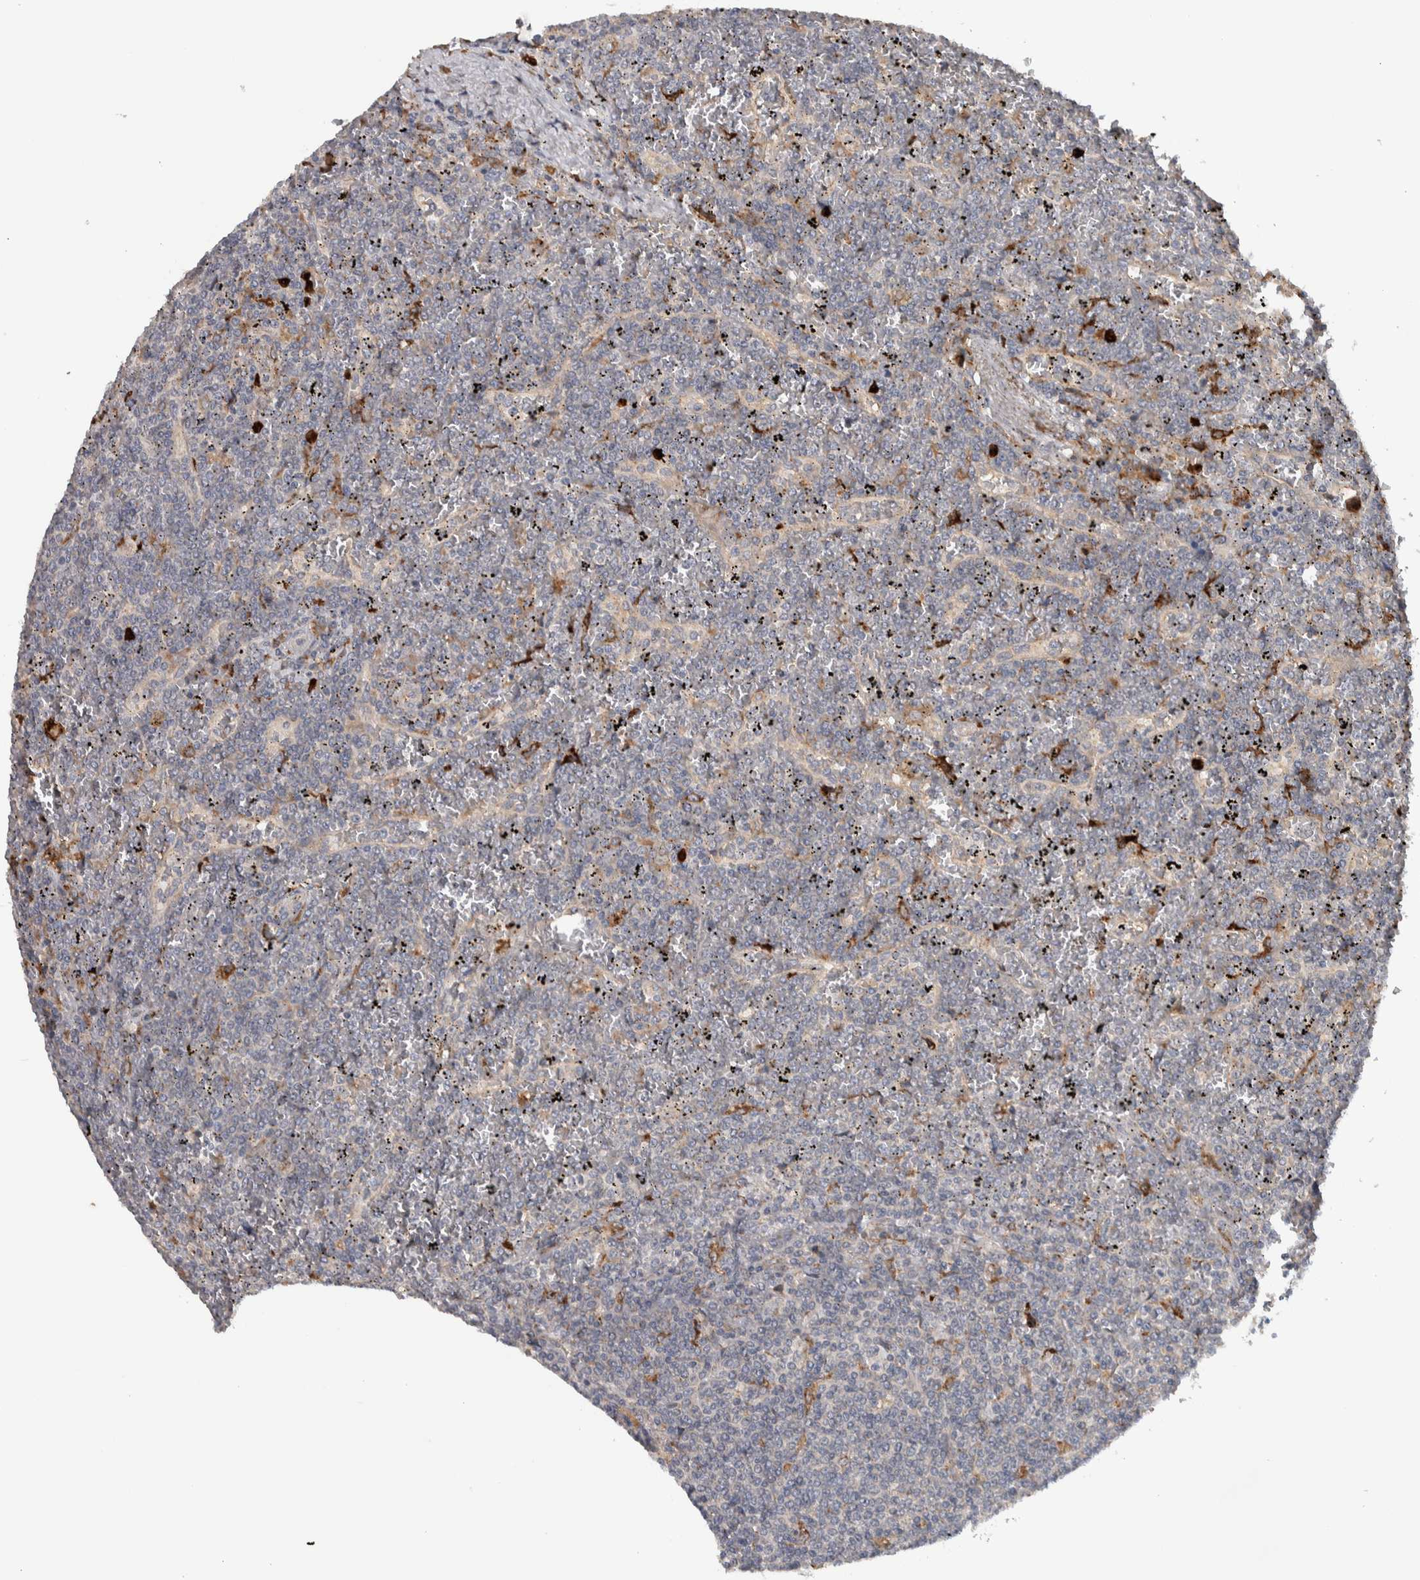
{"staining": {"intensity": "negative", "quantity": "none", "location": "none"}, "tissue": "lymphoma", "cell_type": "Tumor cells", "image_type": "cancer", "snomed": [{"axis": "morphology", "description": "Malignant lymphoma, non-Hodgkin's type, Low grade"}, {"axis": "topography", "description": "Spleen"}], "caption": "Immunohistochemistry (IHC) photomicrograph of neoplastic tissue: human lymphoma stained with DAB (3,3'-diaminobenzidine) displays no significant protein staining in tumor cells.", "gene": "ADPRM", "patient": {"sex": "female", "age": 19}}